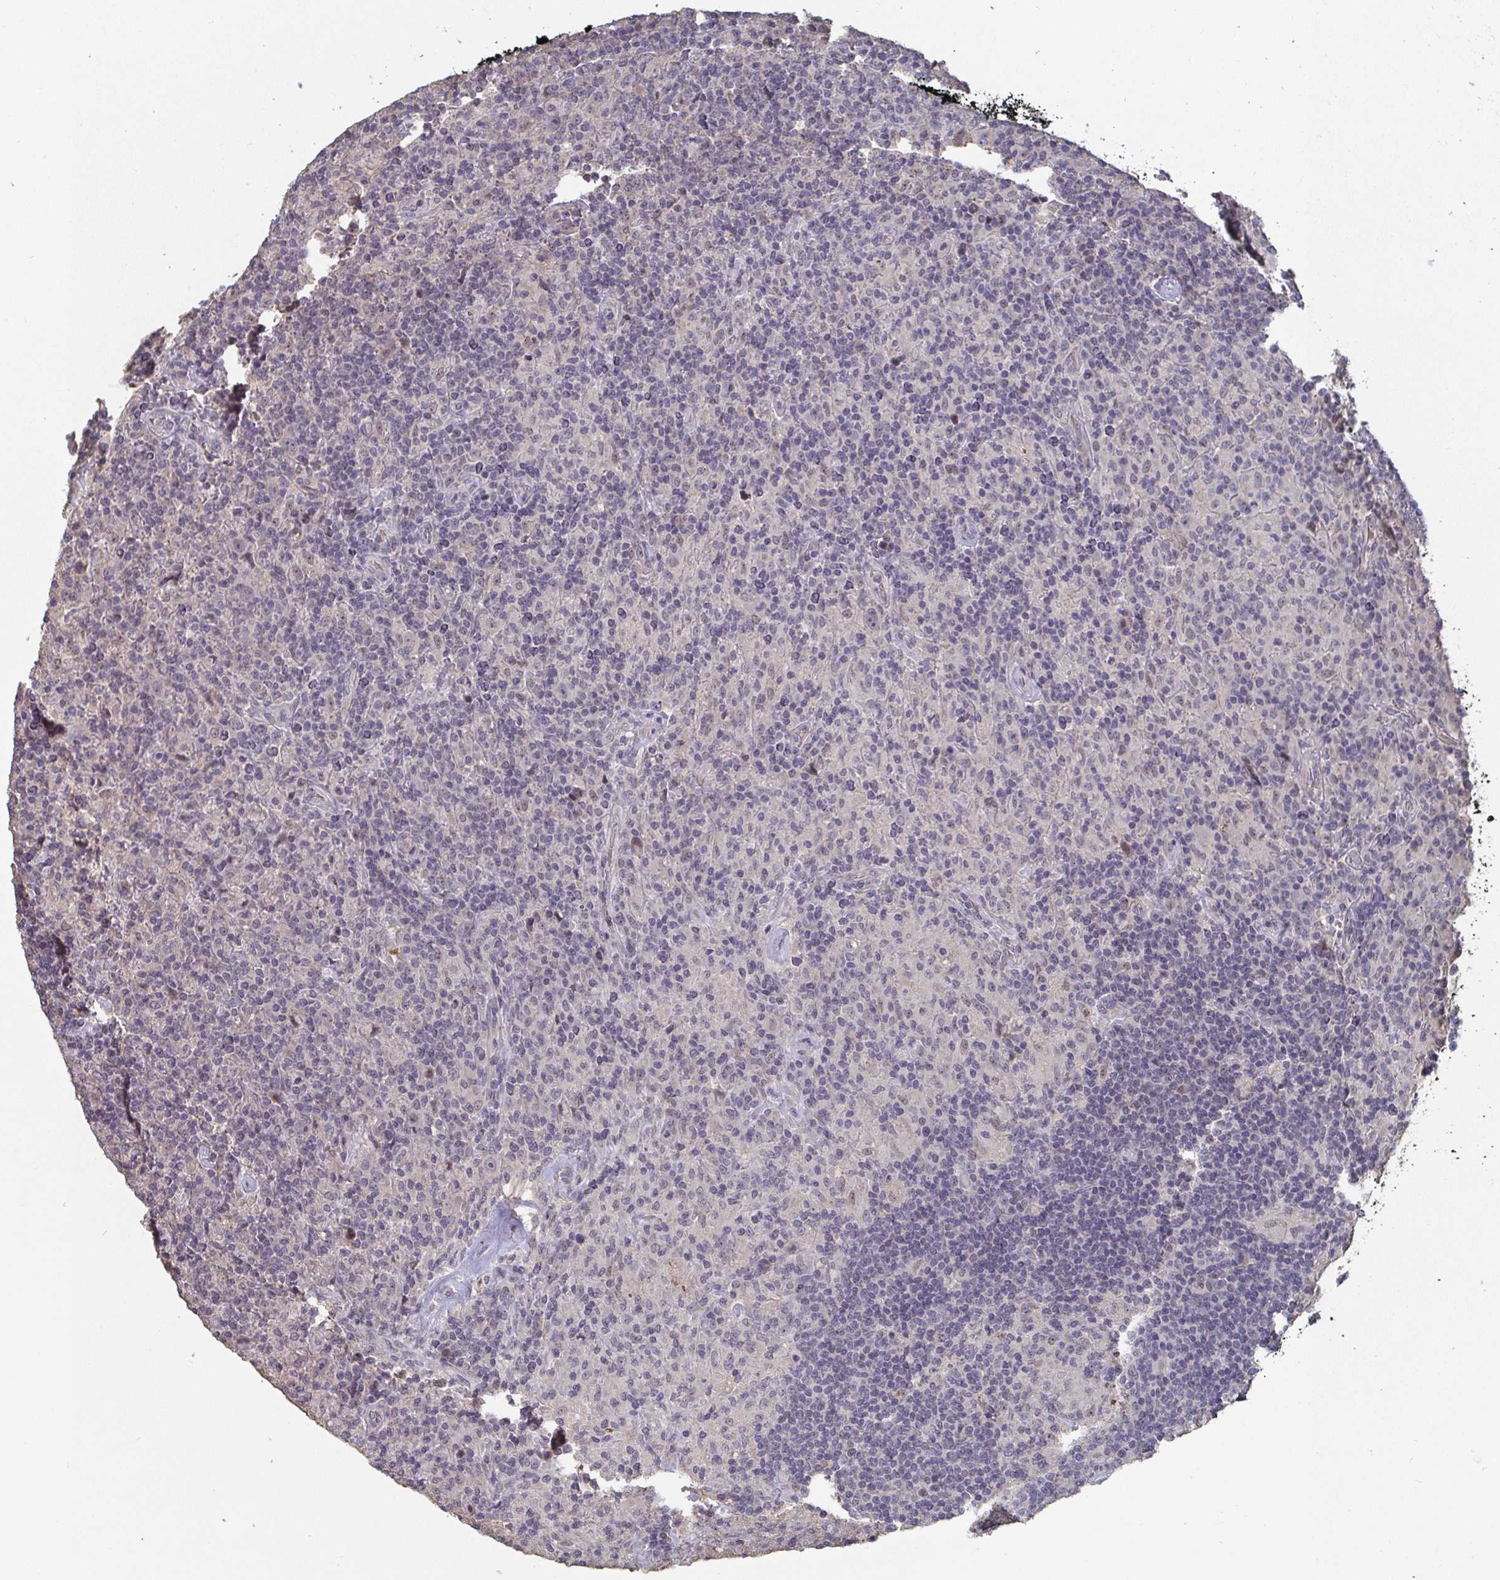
{"staining": {"intensity": "negative", "quantity": "none", "location": "none"}, "tissue": "lymphoma", "cell_type": "Tumor cells", "image_type": "cancer", "snomed": [{"axis": "morphology", "description": "Hodgkin's disease, NOS"}, {"axis": "topography", "description": "Lymph node"}], "caption": "An immunohistochemistry photomicrograph of Hodgkin's disease is shown. There is no staining in tumor cells of Hodgkin's disease. (Immunohistochemistry, brightfield microscopy, high magnification).", "gene": "LIX1", "patient": {"sex": "male", "age": 70}}